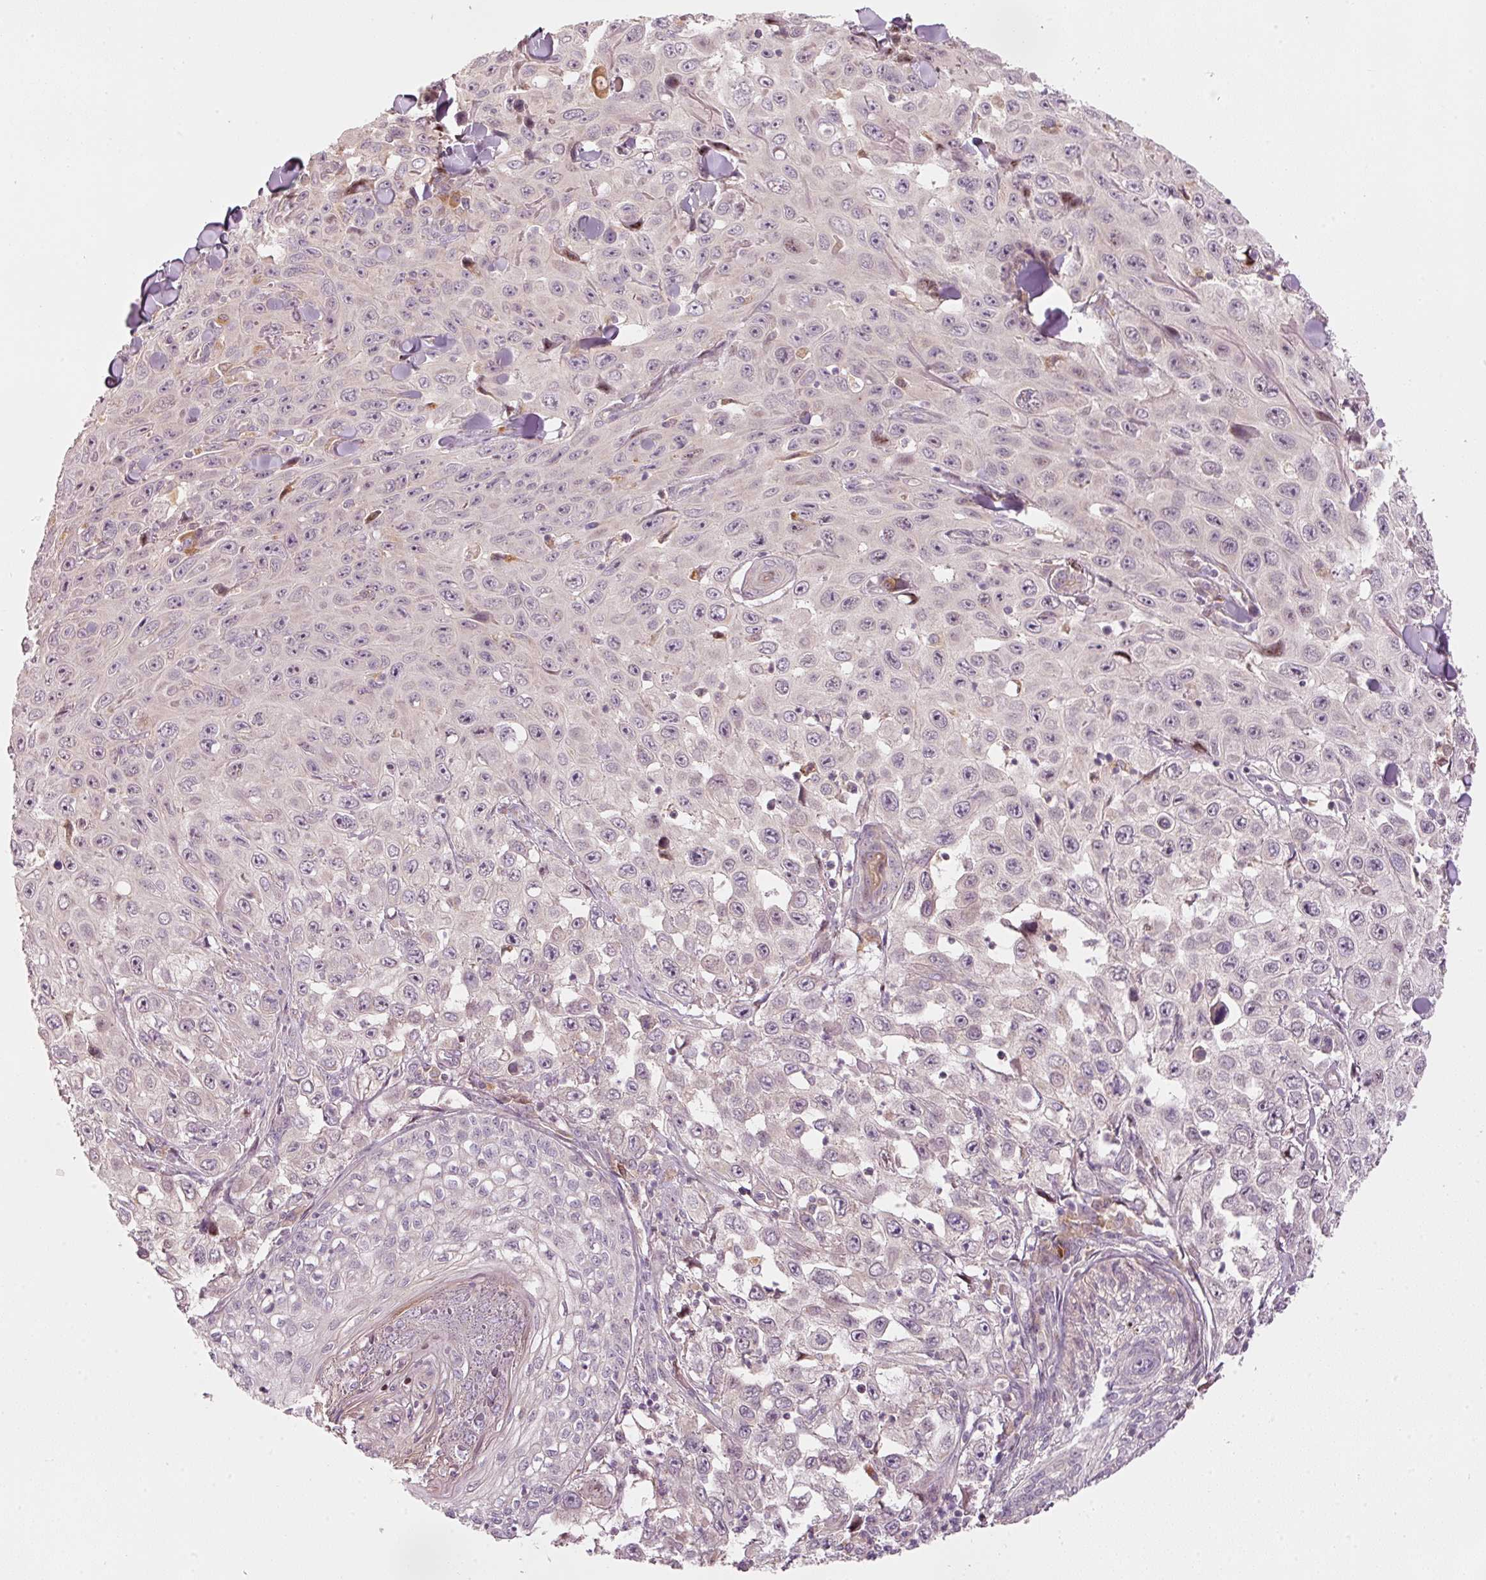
{"staining": {"intensity": "weak", "quantity": "<25%", "location": "cytoplasmic/membranous"}, "tissue": "skin cancer", "cell_type": "Tumor cells", "image_type": "cancer", "snomed": [{"axis": "morphology", "description": "Squamous cell carcinoma, NOS"}, {"axis": "topography", "description": "Skin"}], "caption": "This is an IHC histopathology image of skin cancer (squamous cell carcinoma). There is no expression in tumor cells.", "gene": "MAP10", "patient": {"sex": "male", "age": 82}}